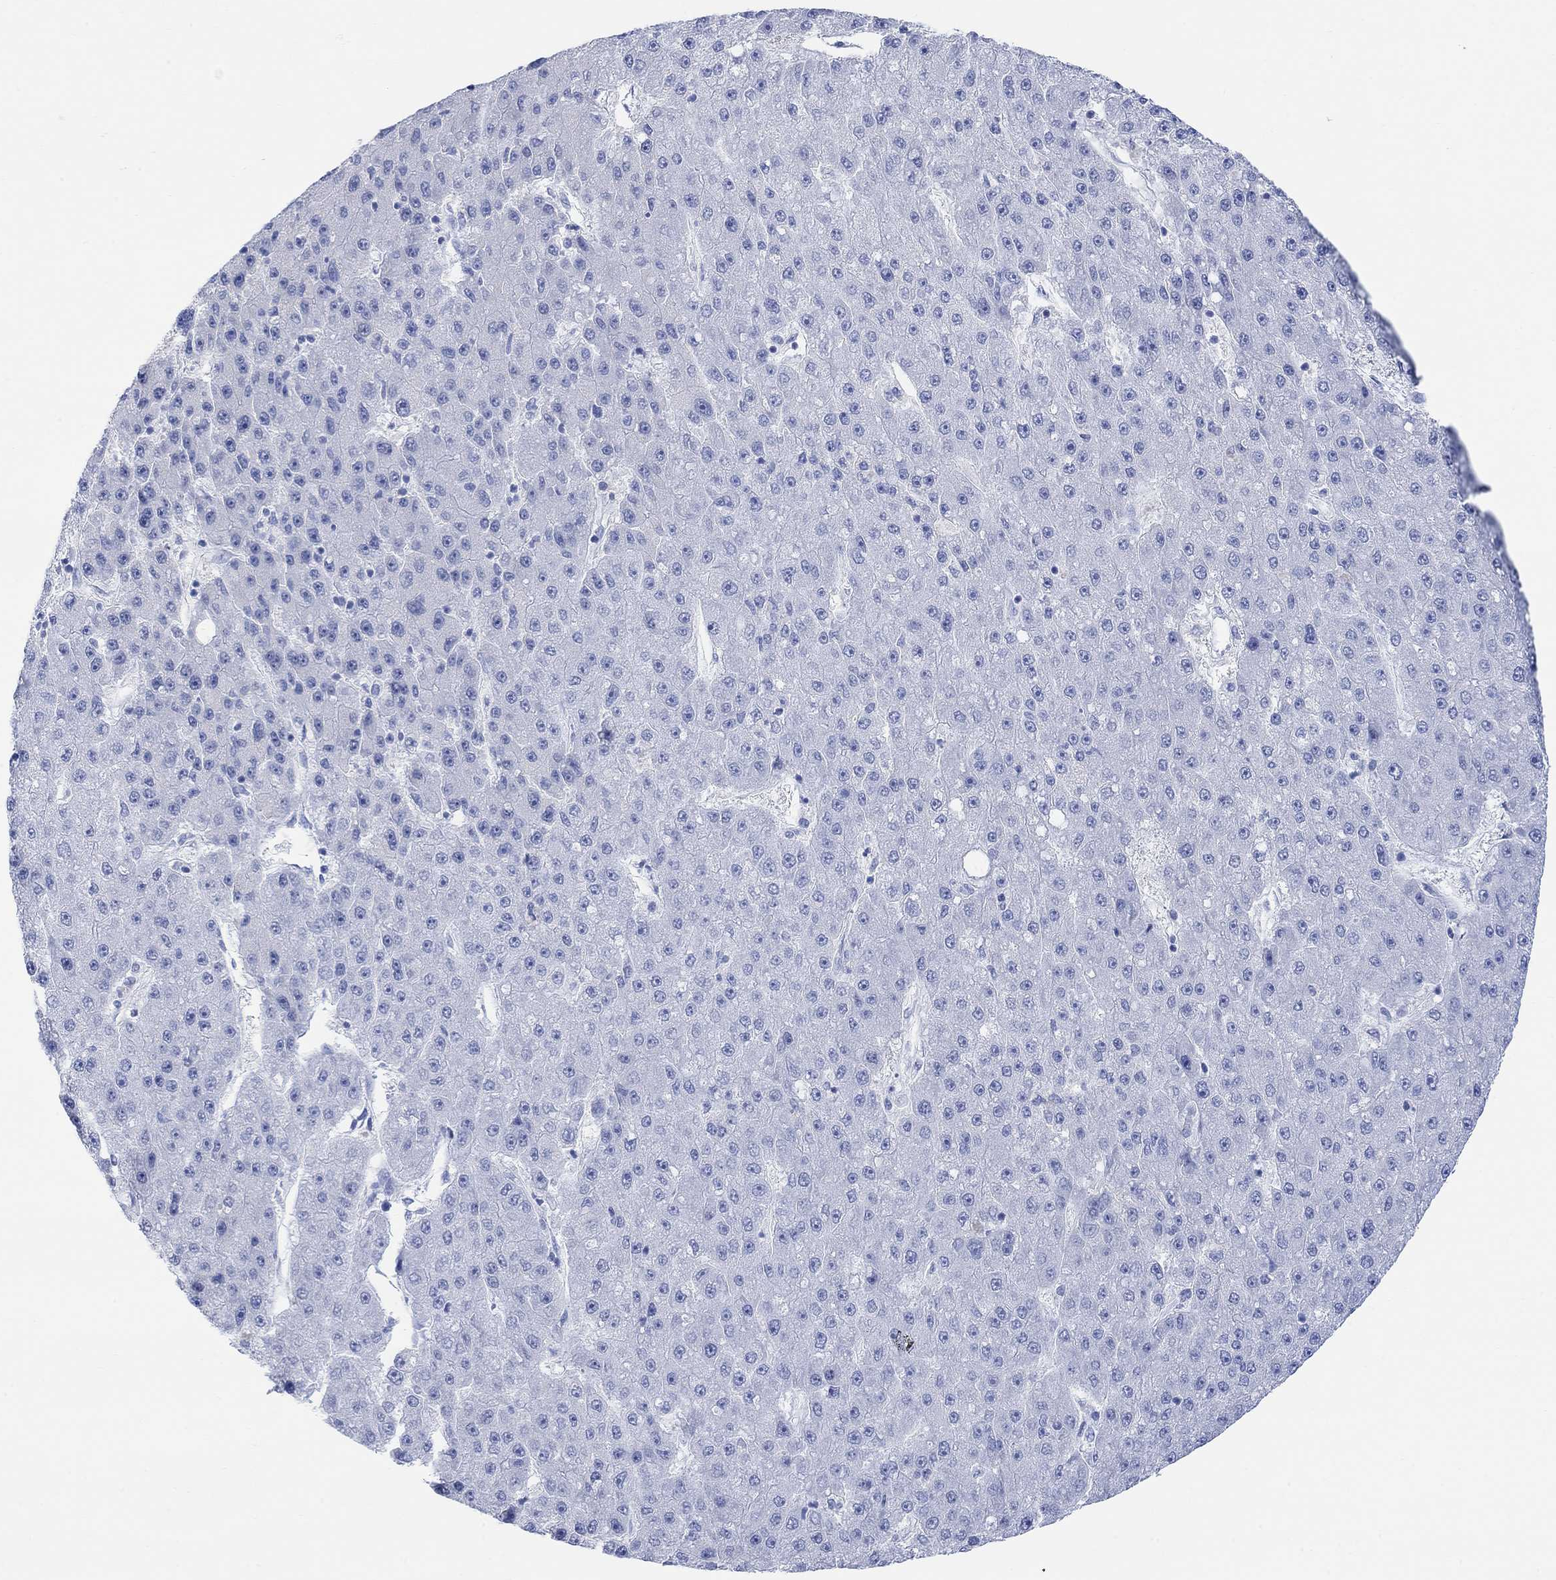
{"staining": {"intensity": "negative", "quantity": "none", "location": "none"}, "tissue": "liver cancer", "cell_type": "Tumor cells", "image_type": "cancer", "snomed": [{"axis": "morphology", "description": "Carcinoma, Hepatocellular, NOS"}, {"axis": "topography", "description": "Liver"}], "caption": "This is a micrograph of immunohistochemistry staining of liver hepatocellular carcinoma, which shows no positivity in tumor cells.", "gene": "GNG13", "patient": {"sex": "male", "age": 67}}